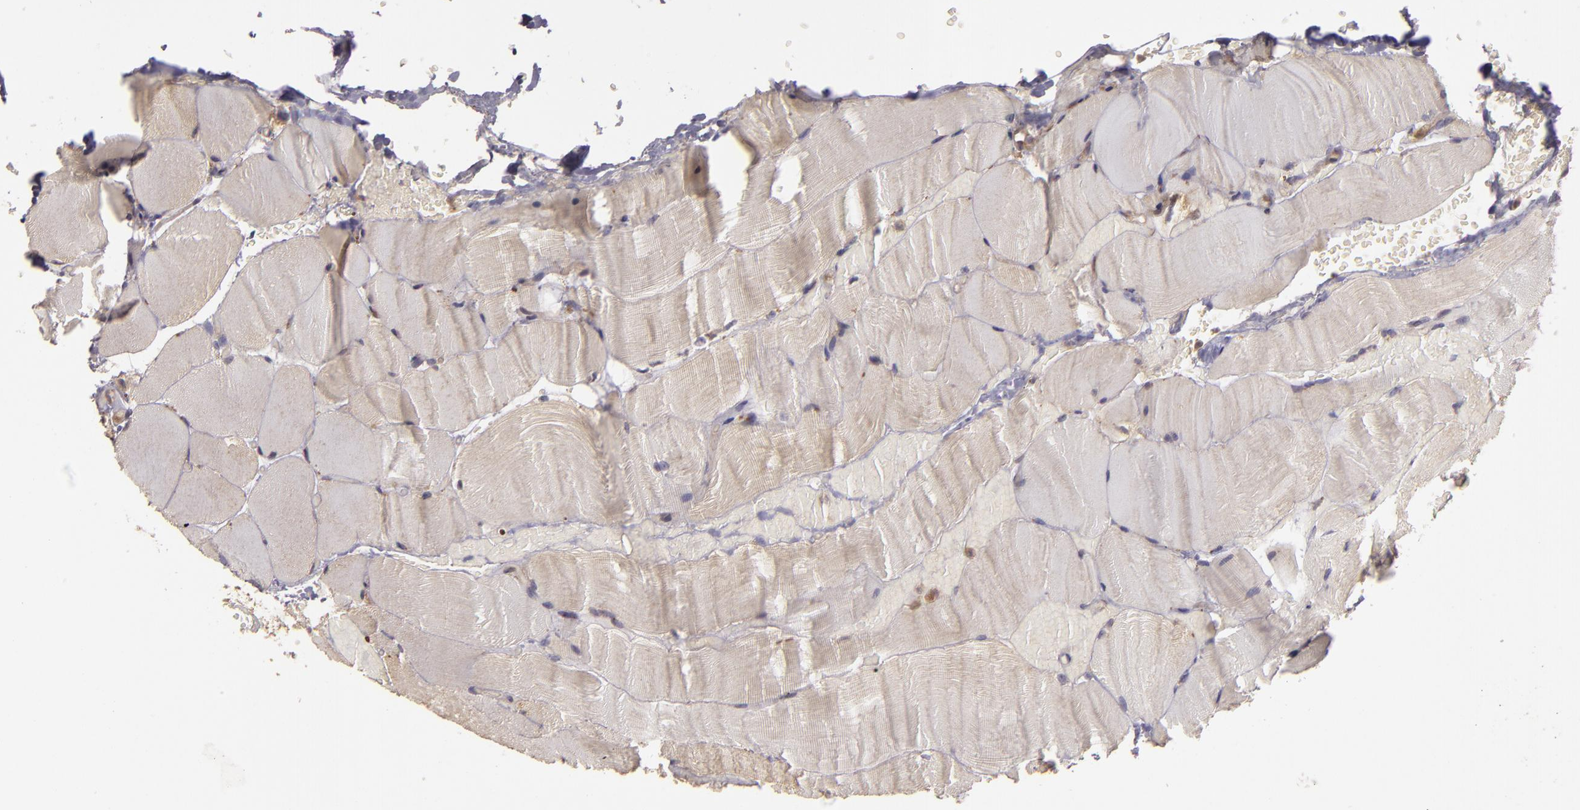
{"staining": {"intensity": "weak", "quantity": "25%-75%", "location": "cytoplasmic/membranous"}, "tissue": "parathyroid gland", "cell_type": "Glandular cells", "image_type": "normal", "snomed": [{"axis": "morphology", "description": "Normal tissue, NOS"}, {"axis": "topography", "description": "Skeletal muscle"}, {"axis": "topography", "description": "Parathyroid gland"}], "caption": "Brown immunohistochemical staining in normal human parathyroid gland displays weak cytoplasmic/membranous expression in approximately 25%-75% of glandular cells.", "gene": "HRAS", "patient": {"sex": "female", "age": 37}}